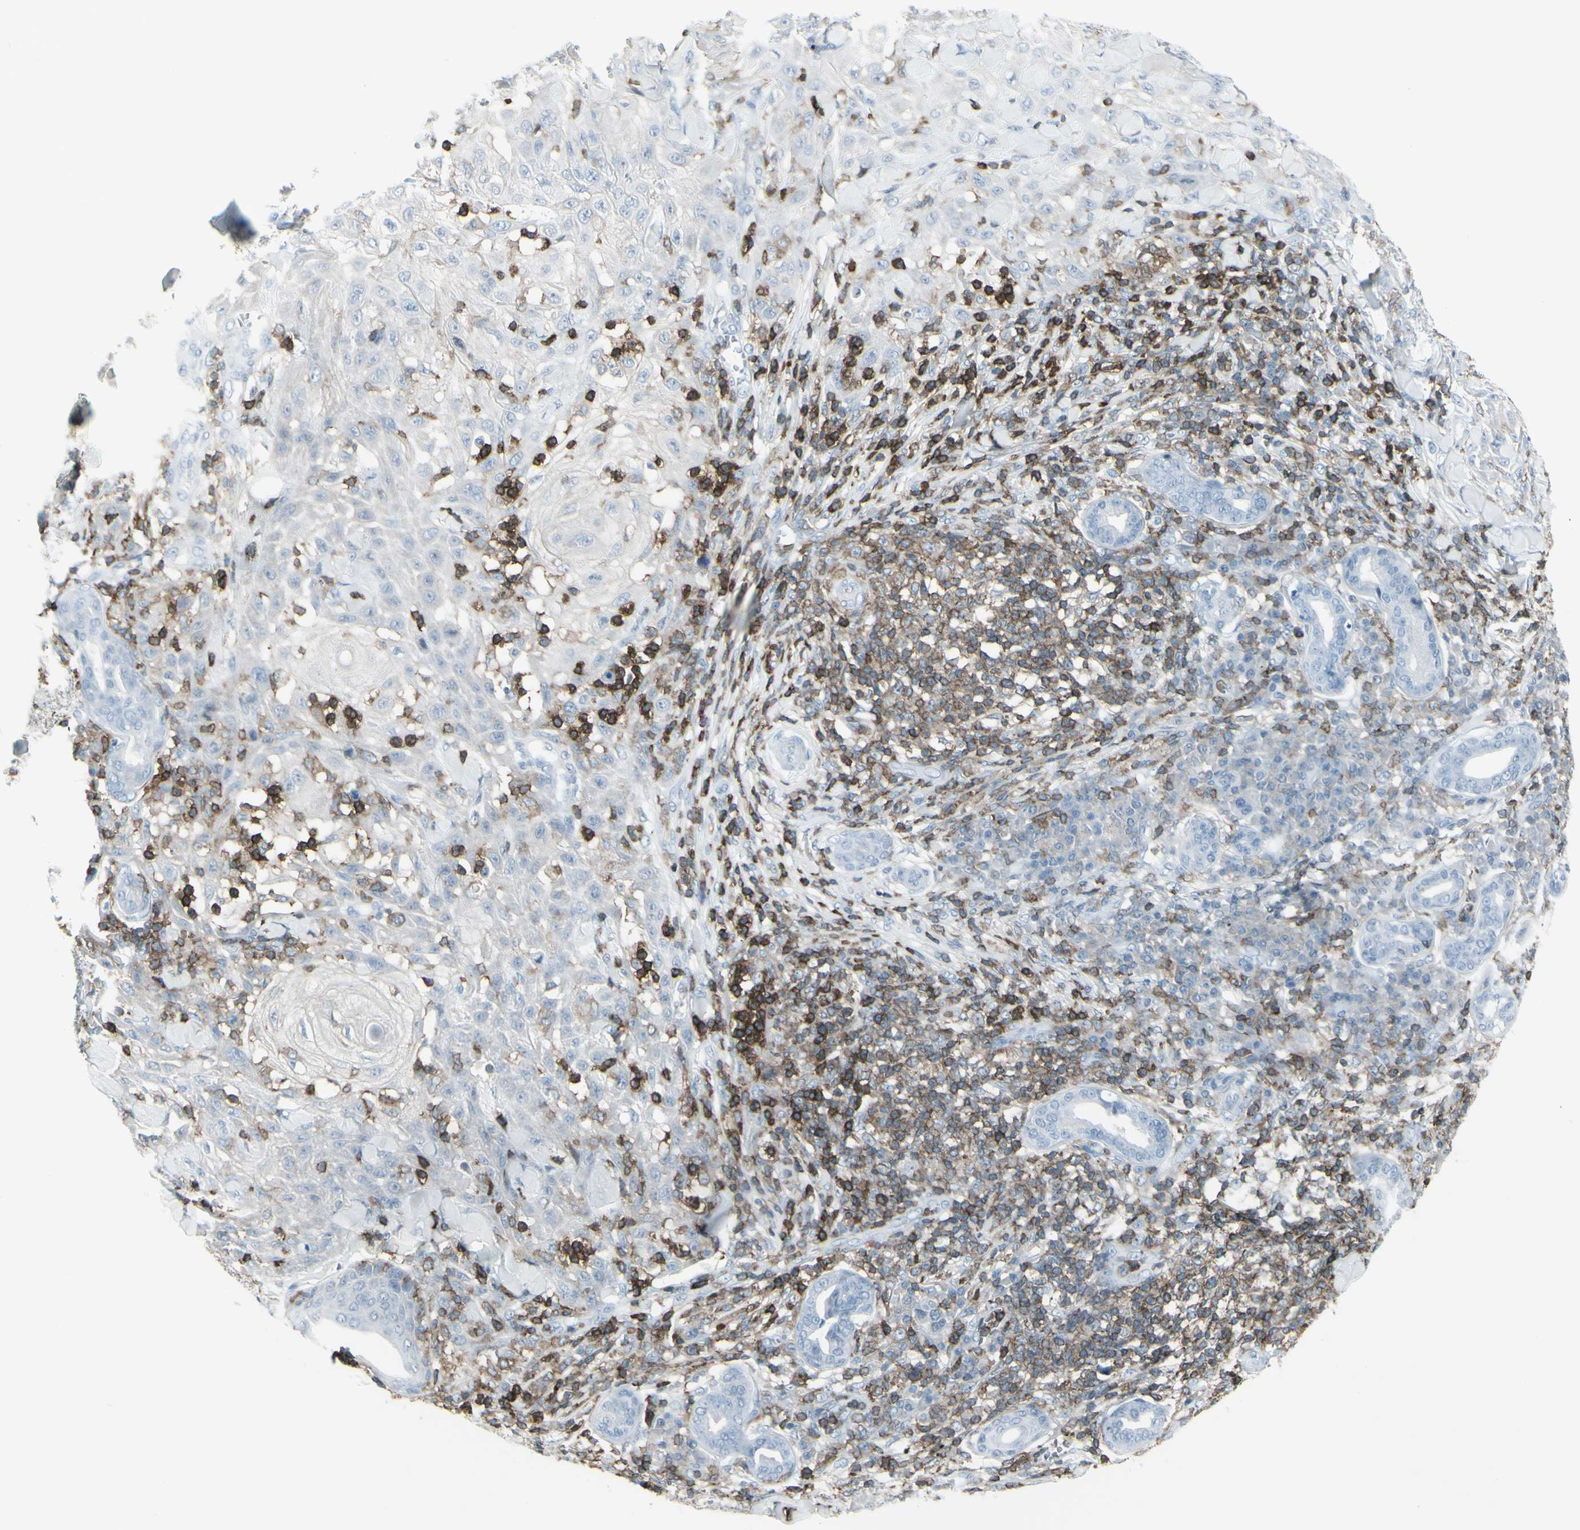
{"staining": {"intensity": "negative", "quantity": "none", "location": "none"}, "tissue": "skin cancer", "cell_type": "Tumor cells", "image_type": "cancer", "snomed": [{"axis": "morphology", "description": "Squamous cell carcinoma, NOS"}, {"axis": "topography", "description": "Skin"}], "caption": "A high-resolution image shows IHC staining of skin cancer (squamous cell carcinoma), which exhibits no significant expression in tumor cells.", "gene": "NRG1", "patient": {"sex": "male", "age": 24}}